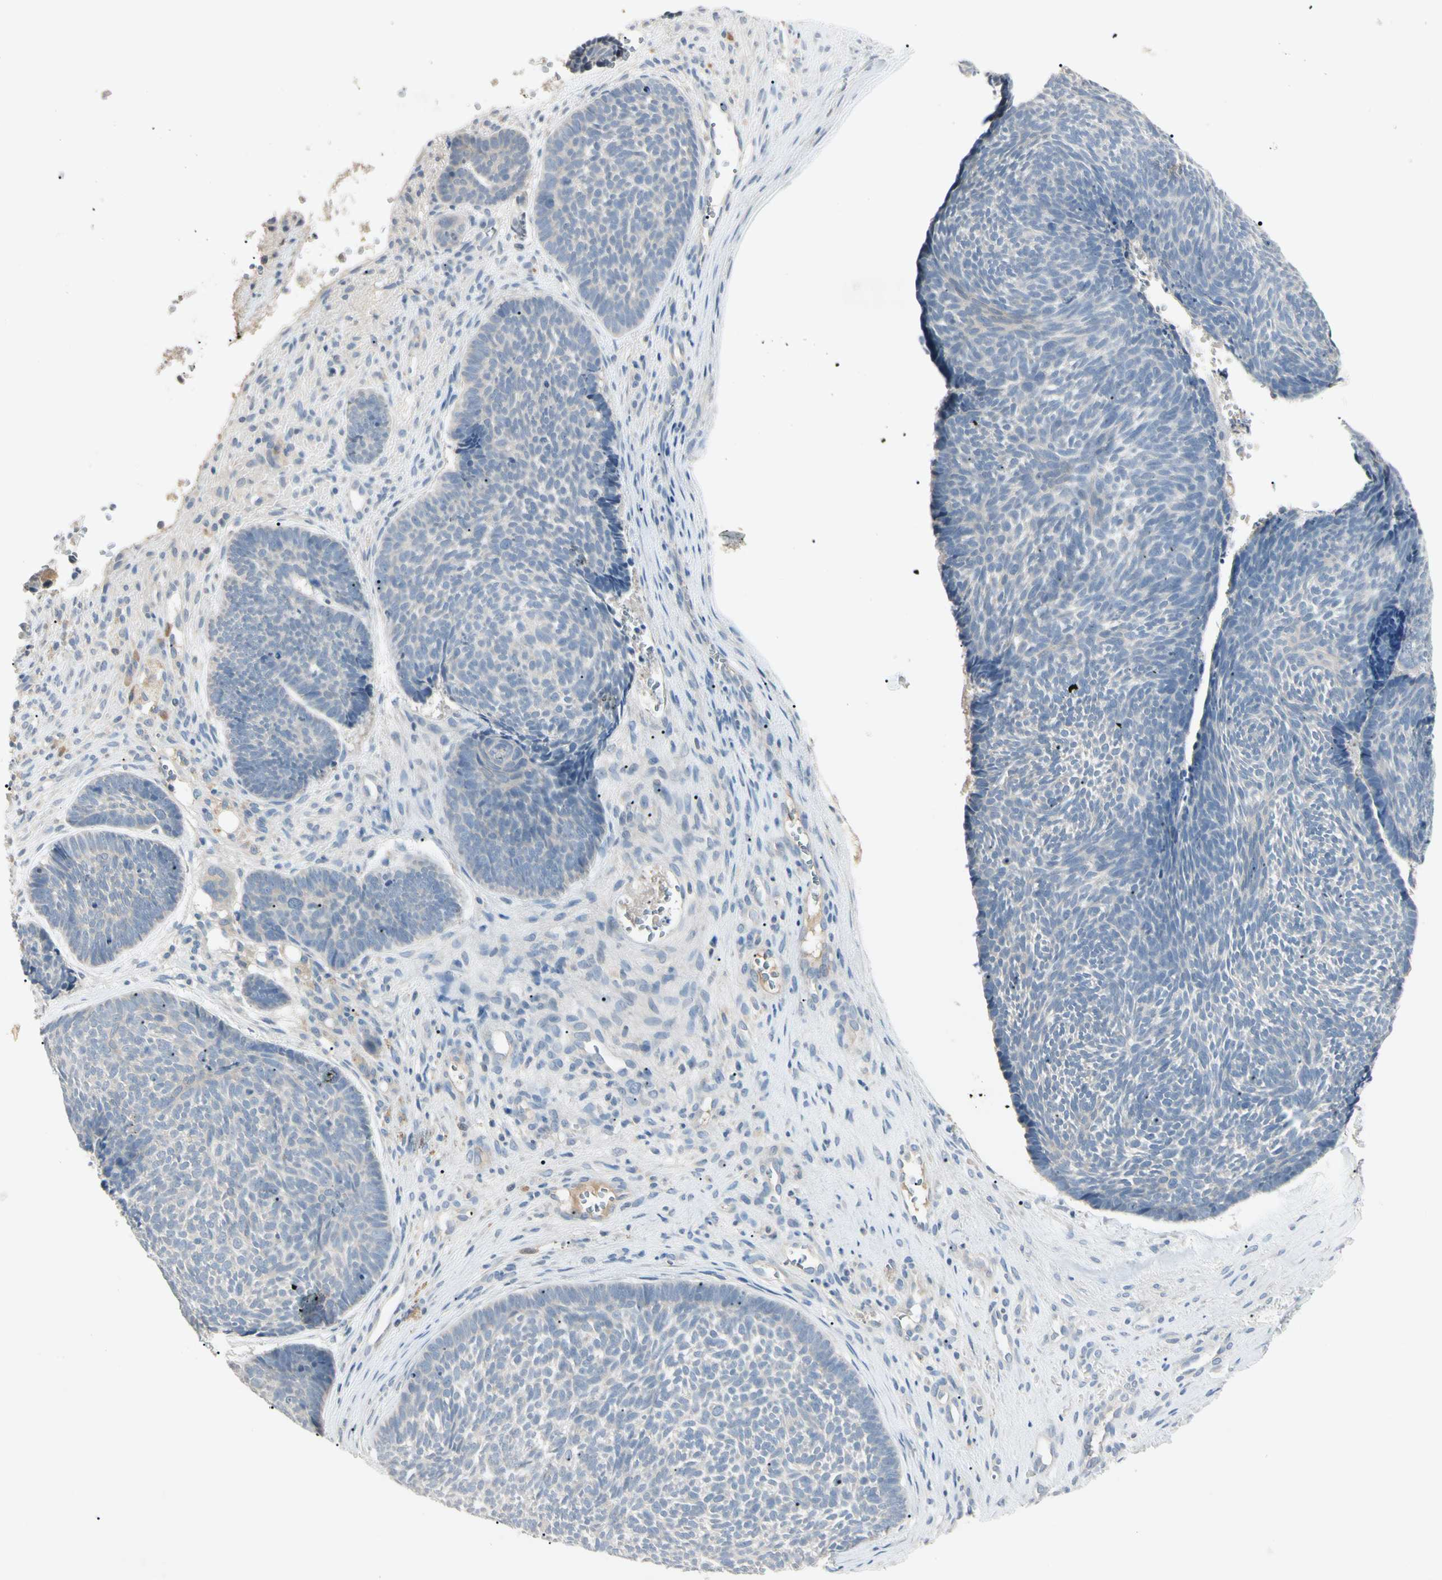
{"staining": {"intensity": "negative", "quantity": "none", "location": "none"}, "tissue": "skin cancer", "cell_type": "Tumor cells", "image_type": "cancer", "snomed": [{"axis": "morphology", "description": "Basal cell carcinoma"}, {"axis": "topography", "description": "Skin"}], "caption": "Basal cell carcinoma (skin) stained for a protein using IHC exhibits no staining tumor cells.", "gene": "PRSS21", "patient": {"sex": "male", "age": 84}}